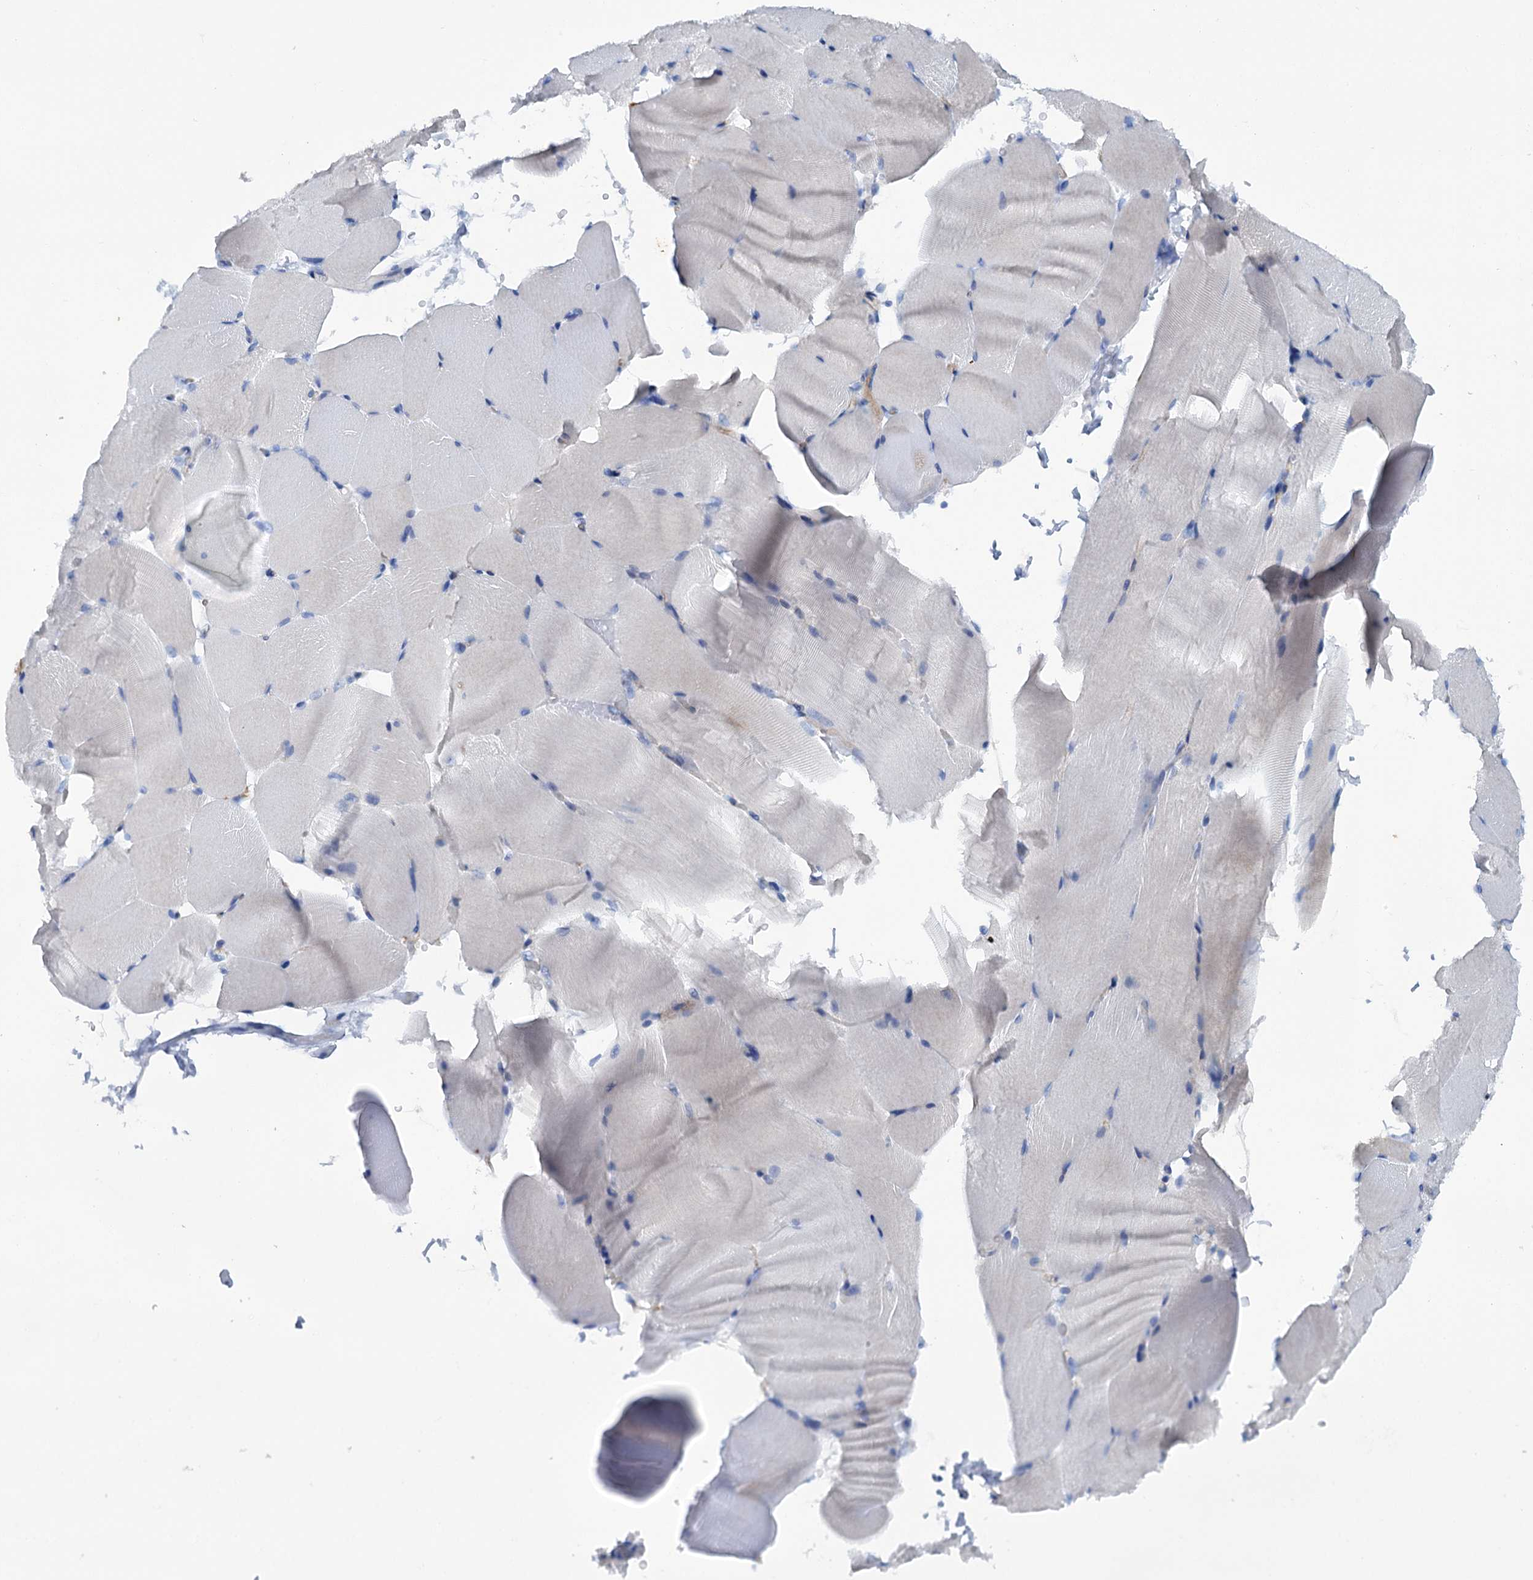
{"staining": {"intensity": "negative", "quantity": "none", "location": "none"}, "tissue": "skeletal muscle", "cell_type": "Myocytes", "image_type": "normal", "snomed": [{"axis": "morphology", "description": "Normal tissue, NOS"}, {"axis": "topography", "description": "Skeletal muscle"}, {"axis": "topography", "description": "Parathyroid gland"}], "caption": "A histopathology image of skeletal muscle stained for a protein shows no brown staining in myocytes. Brightfield microscopy of immunohistochemistry (IHC) stained with DAB (3,3'-diaminobenzidine) (brown) and hematoxylin (blue), captured at high magnification.", "gene": "FAAP20", "patient": {"sex": "female", "age": 37}}